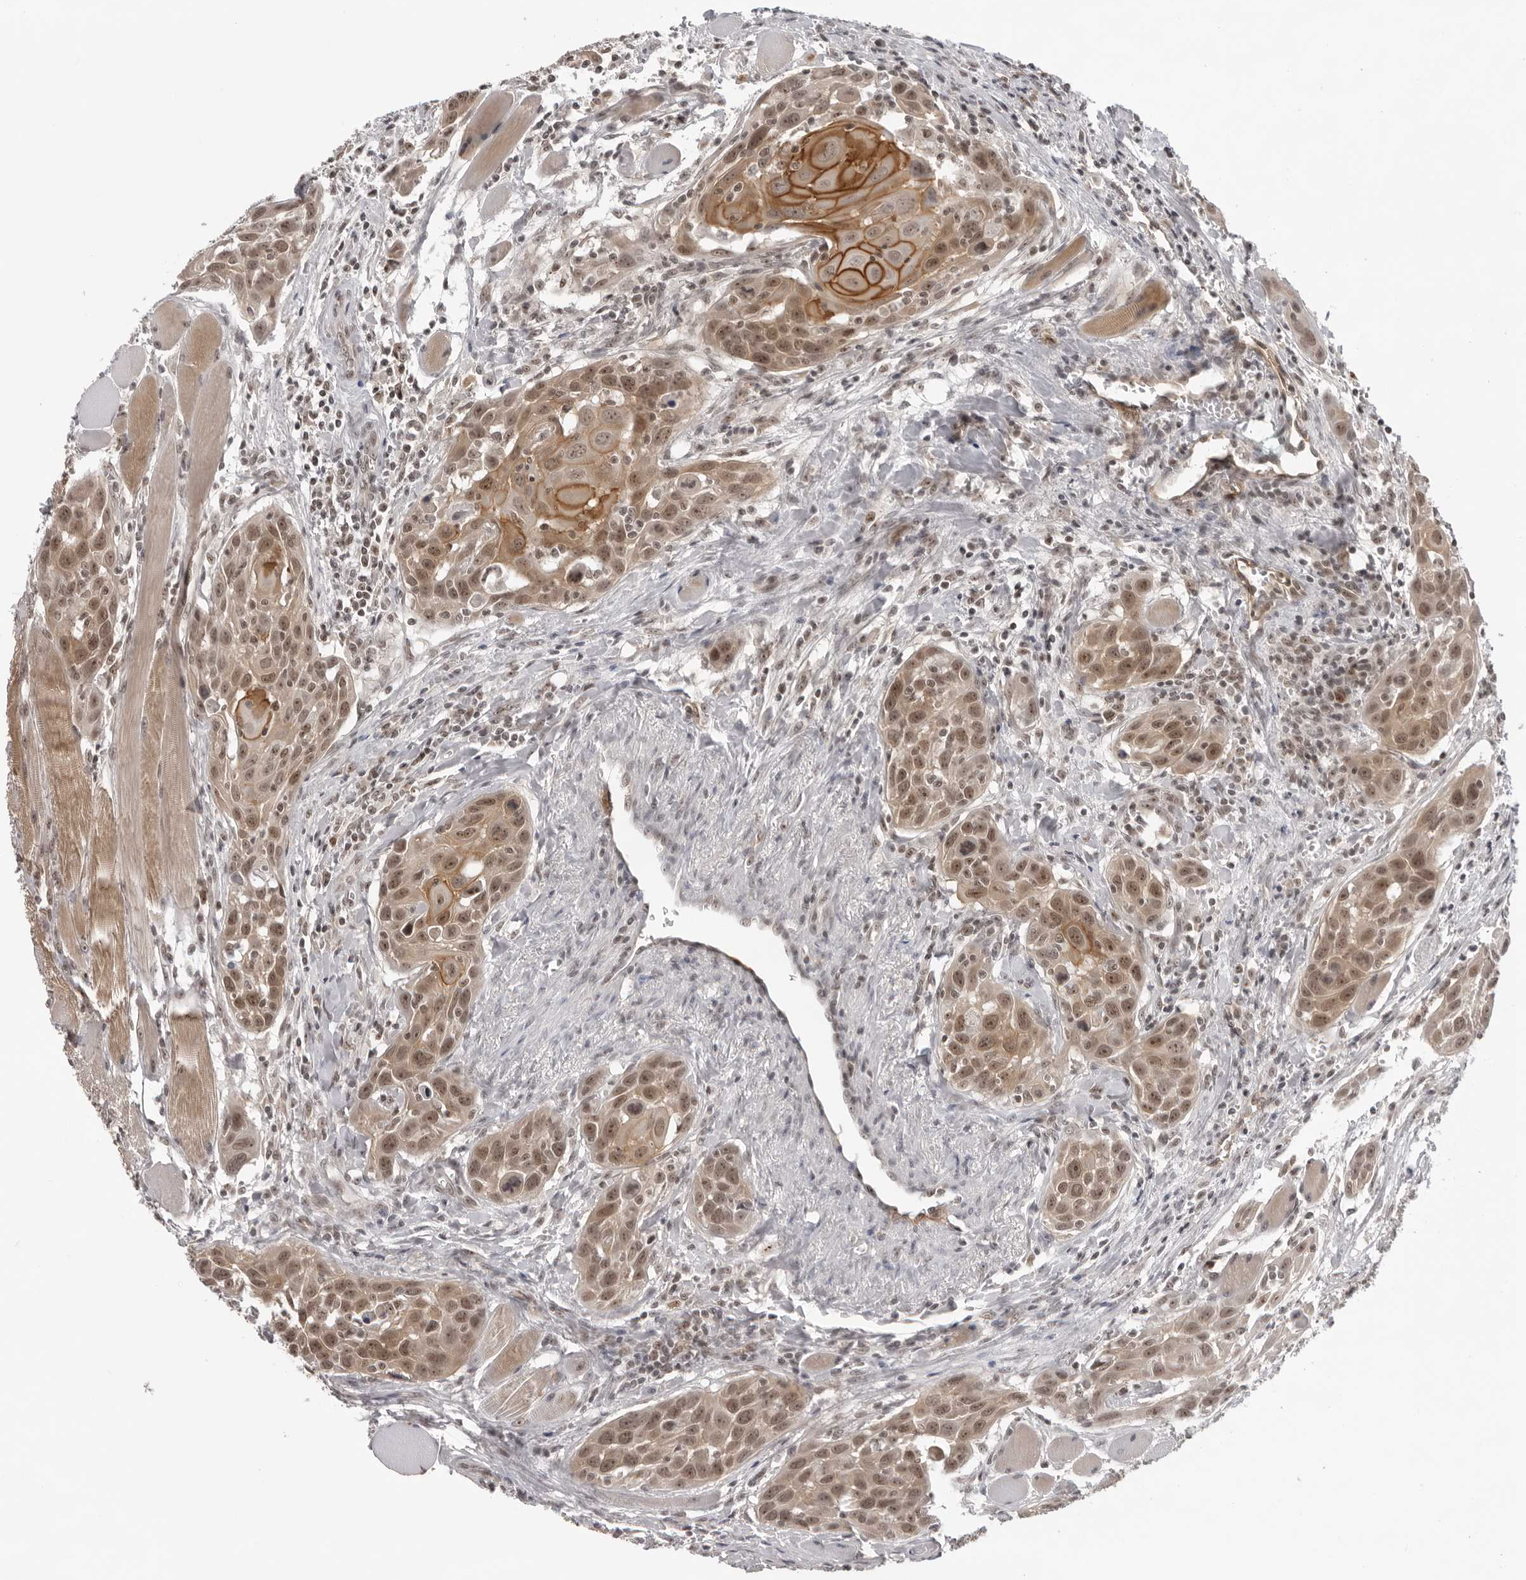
{"staining": {"intensity": "moderate", "quantity": ">75%", "location": "cytoplasmic/membranous,nuclear"}, "tissue": "head and neck cancer", "cell_type": "Tumor cells", "image_type": "cancer", "snomed": [{"axis": "morphology", "description": "Squamous cell carcinoma, NOS"}, {"axis": "topography", "description": "Oral tissue"}, {"axis": "topography", "description": "Head-Neck"}], "caption": "This image exhibits immunohistochemistry (IHC) staining of human head and neck squamous cell carcinoma, with medium moderate cytoplasmic/membranous and nuclear expression in approximately >75% of tumor cells.", "gene": "EXOSC10", "patient": {"sex": "female", "age": 50}}